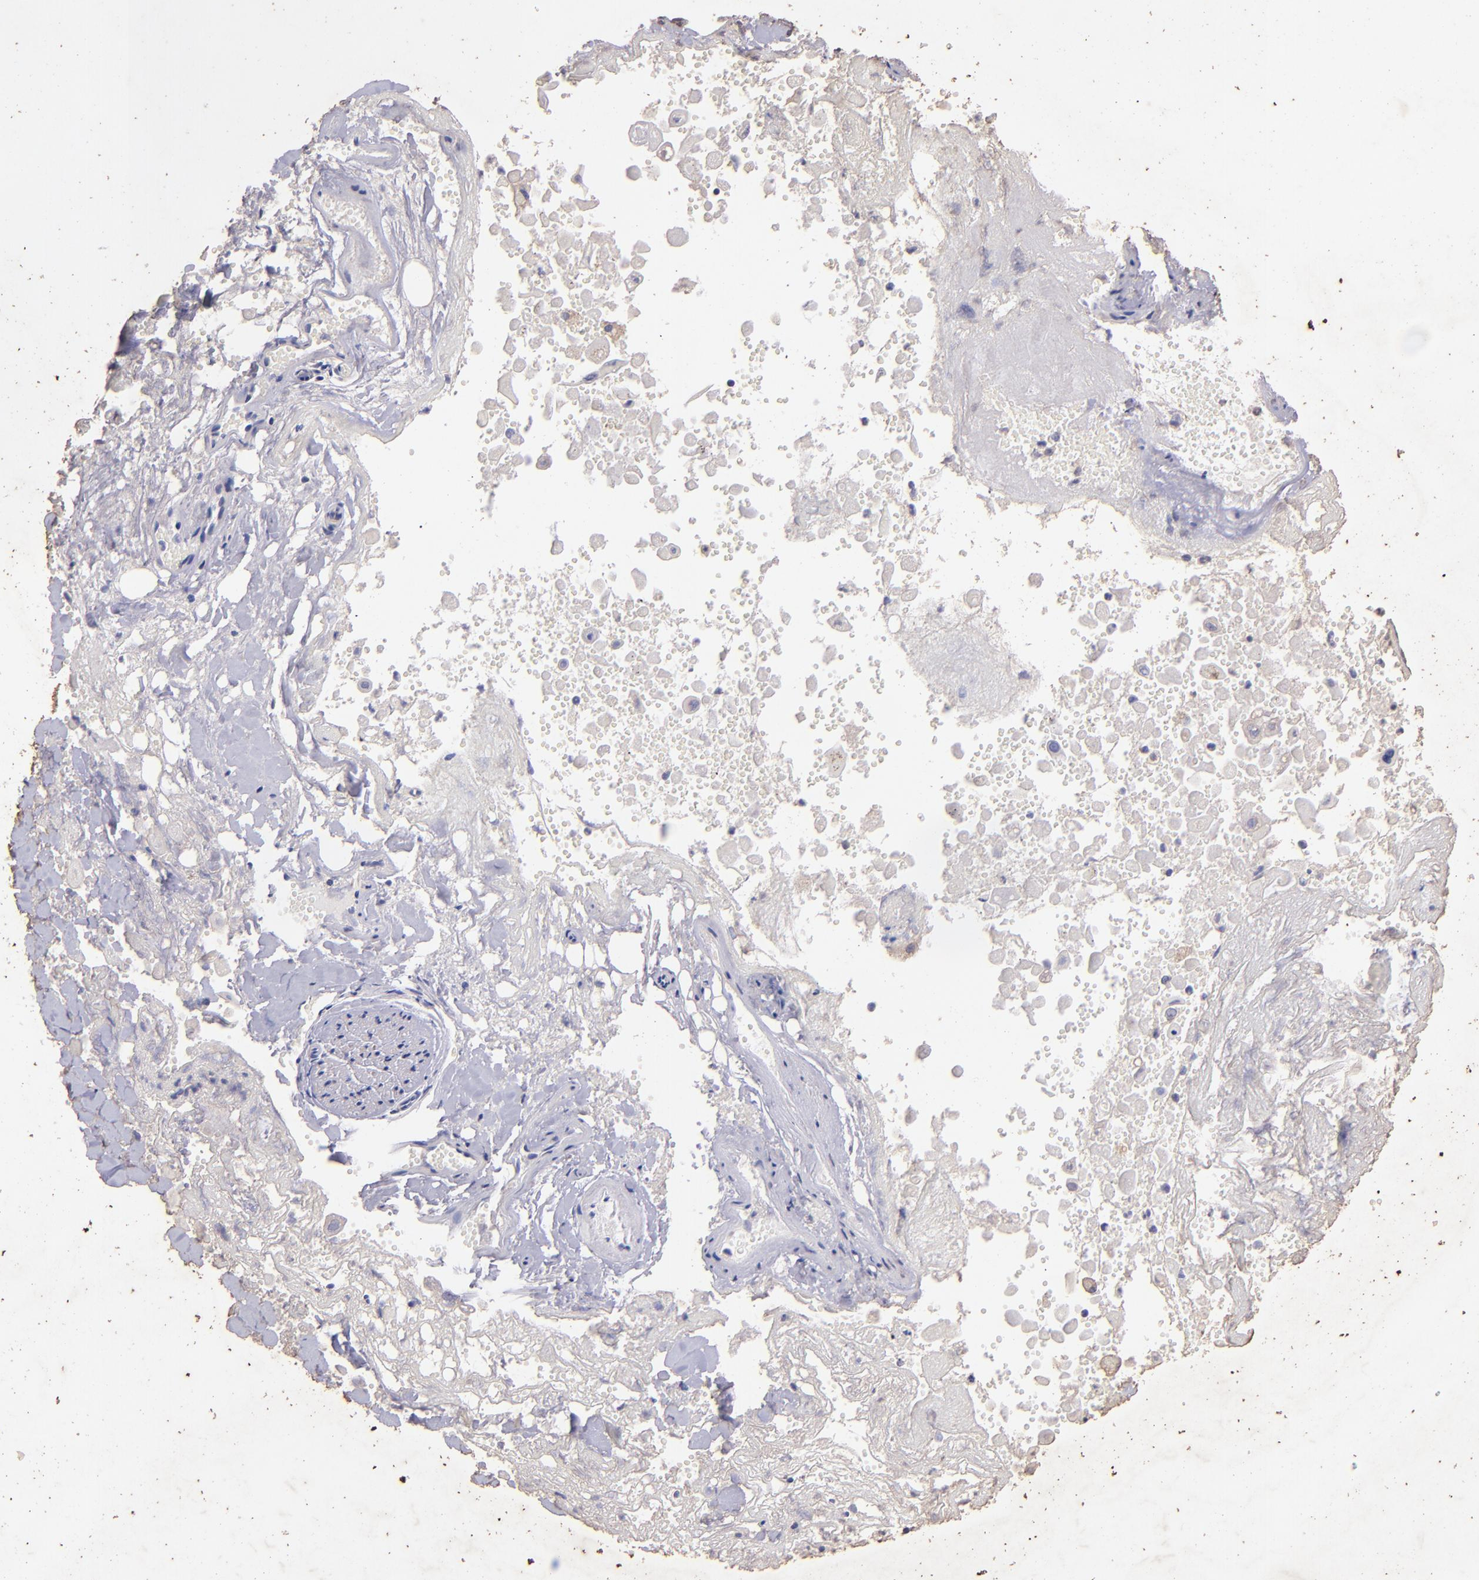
{"staining": {"intensity": "weak", "quantity": "<25%", "location": "cytoplasmic/membranous"}, "tissue": "lung cancer", "cell_type": "Tumor cells", "image_type": "cancer", "snomed": [{"axis": "morphology", "description": "Adenocarcinoma, NOS"}, {"axis": "topography", "description": "Lung"}], "caption": "Immunohistochemical staining of human lung adenocarcinoma shows no significant staining in tumor cells. The staining was performed using DAB (3,3'-diaminobenzidine) to visualize the protein expression in brown, while the nuclei were stained in blue with hematoxylin (Magnification: 20x).", "gene": "RET", "patient": {"sex": "male", "age": 60}}